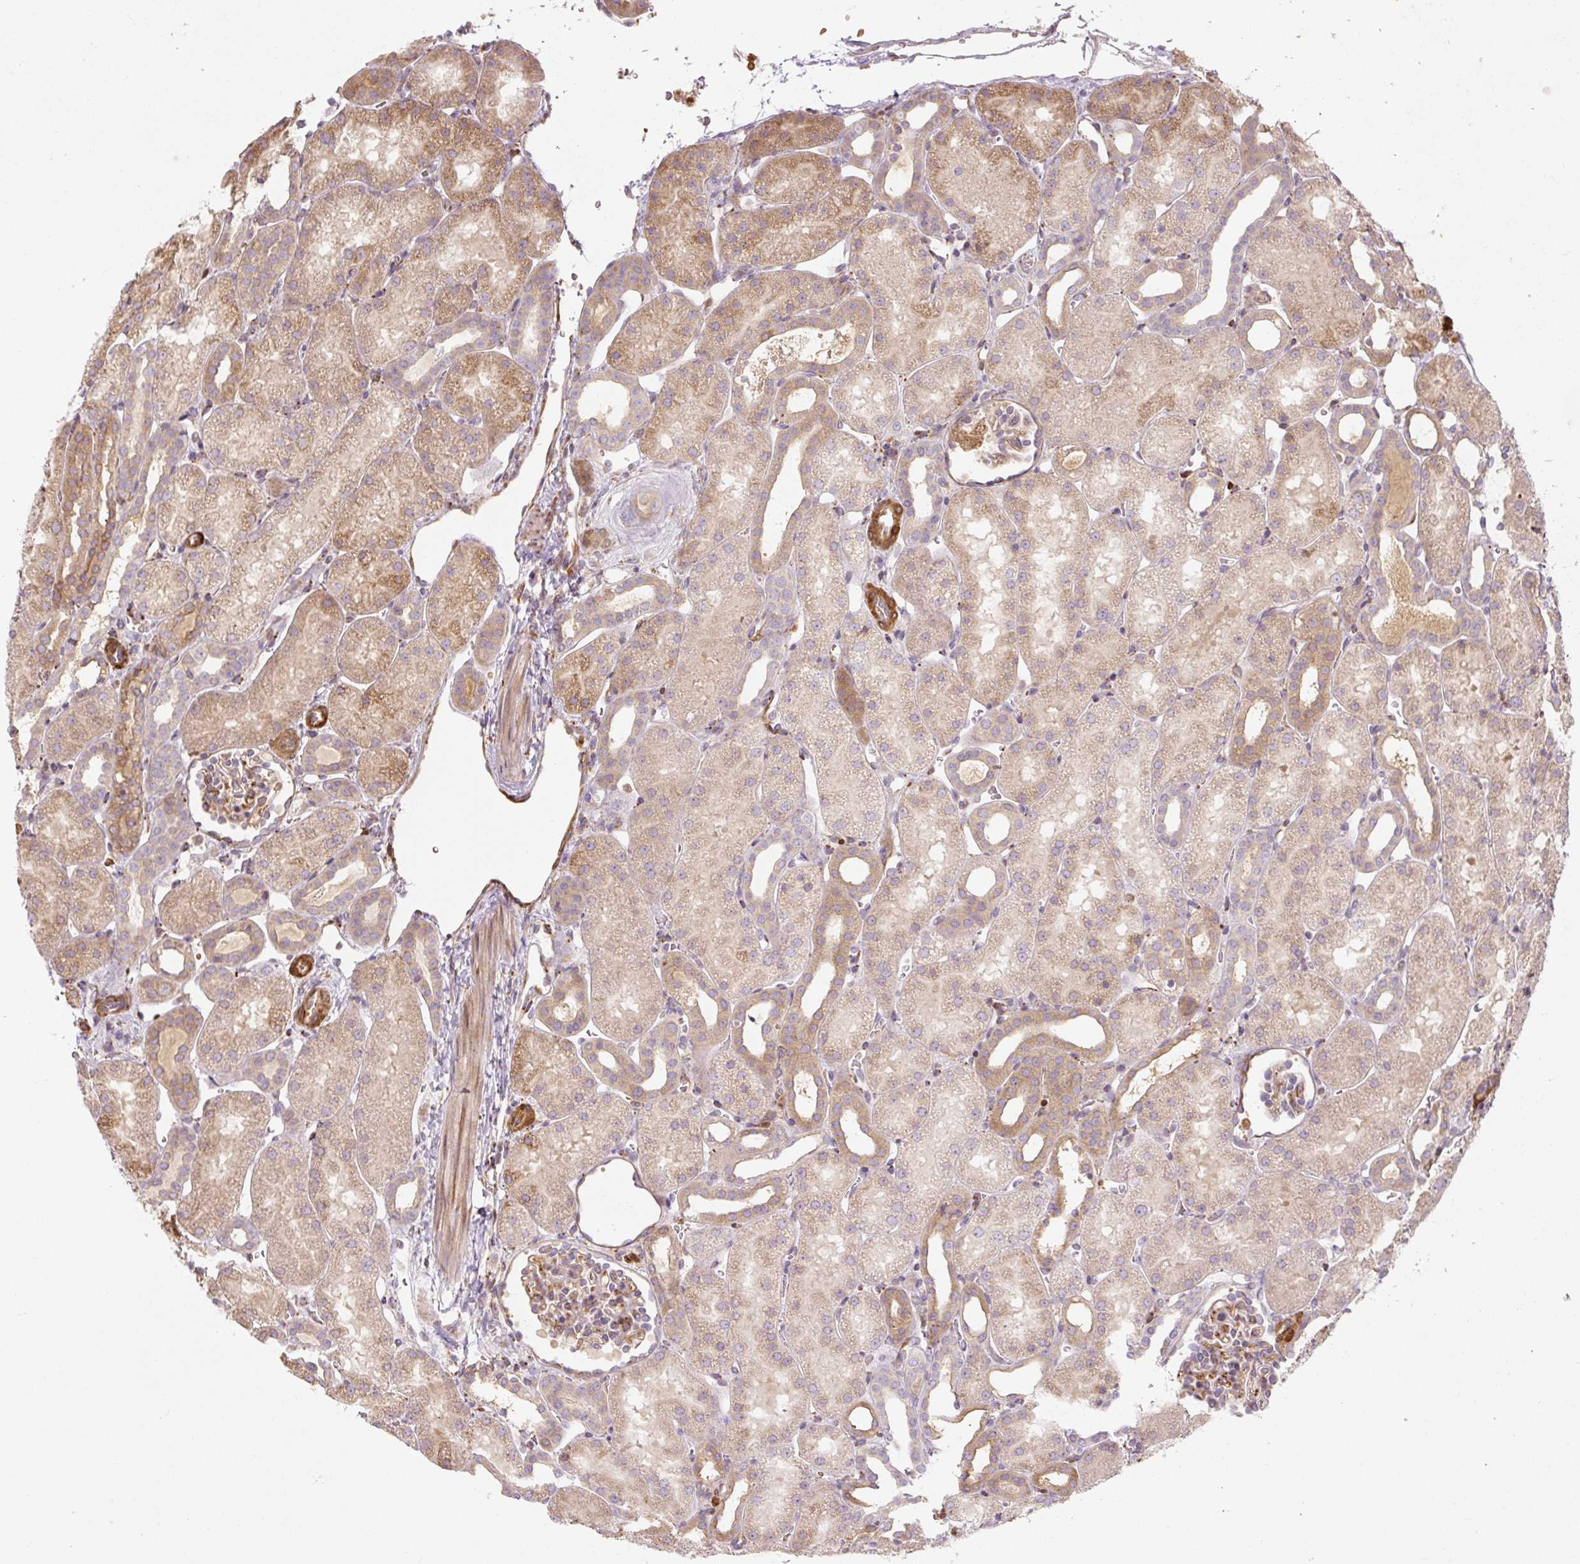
{"staining": {"intensity": "moderate", "quantity": ">75%", "location": "cytoplasmic/membranous"}, "tissue": "kidney", "cell_type": "Cells in glomeruli", "image_type": "normal", "snomed": [{"axis": "morphology", "description": "Normal tissue, NOS"}, {"axis": "topography", "description": "Kidney"}], "caption": "A photomicrograph of human kidney stained for a protein shows moderate cytoplasmic/membranous brown staining in cells in glomeruli. The staining is performed using DAB brown chromogen to label protein expression. The nuclei are counter-stained blue using hematoxylin.", "gene": "RASA1", "patient": {"sex": "male", "age": 2}}